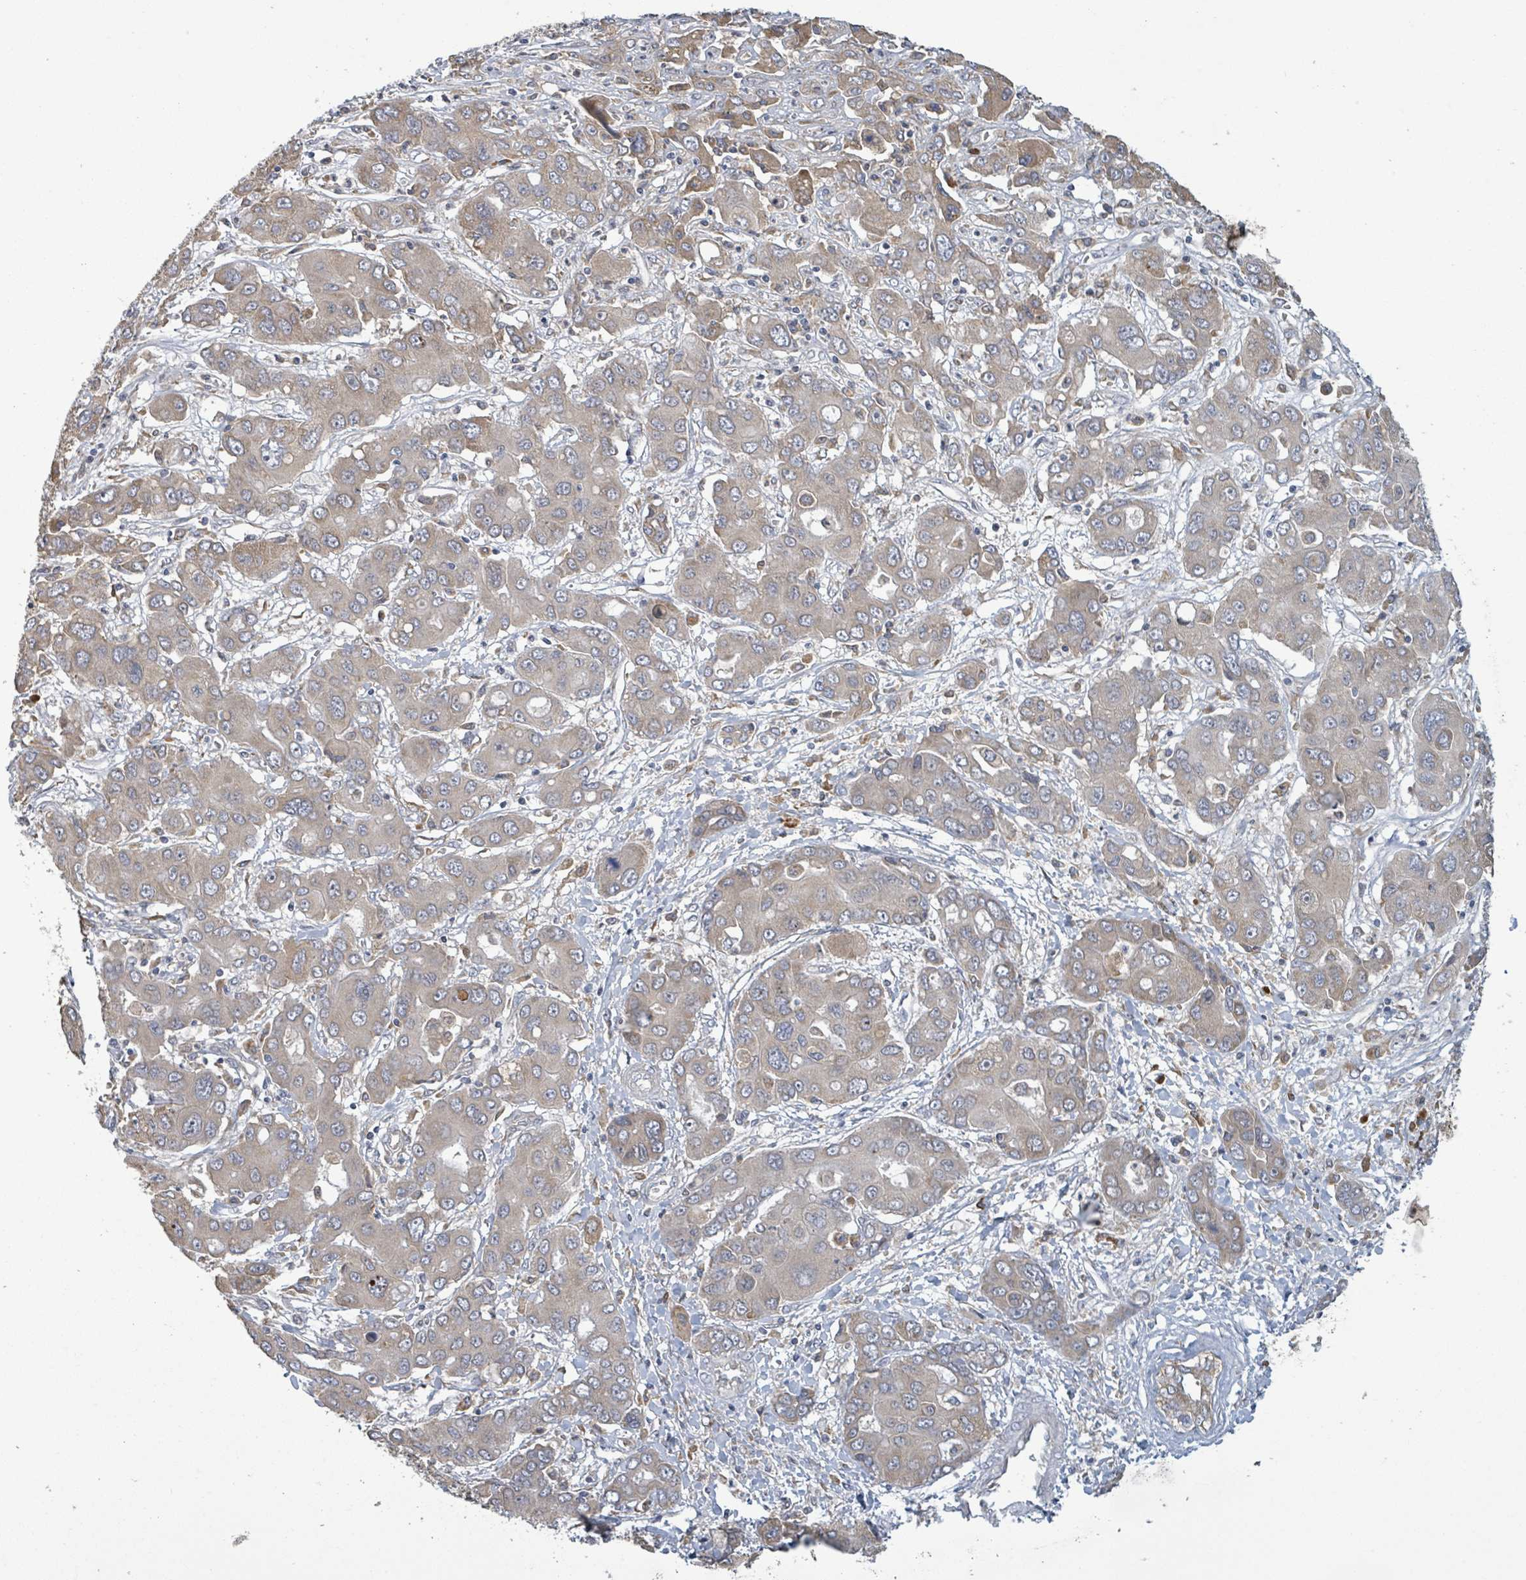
{"staining": {"intensity": "weak", "quantity": "25%-75%", "location": "cytoplasmic/membranous"}, "tissue": "liver cancer", "cell_type": "Tumor cells", "image_type": "cancer", "snomed": [{"axis": "morphology", "description": "Cholangiocarcinoma"}, {"axis": "topography", "description": "Liver"}], "caption": "Weak cytoplasmic/membranous positivity for a protein is seen in about 25%-75% of tumor cells of cholangiocarcinoma (liver) using IHC.", "gene": "ATP13A1", "patient": {"sex": "male", "age": 67}}